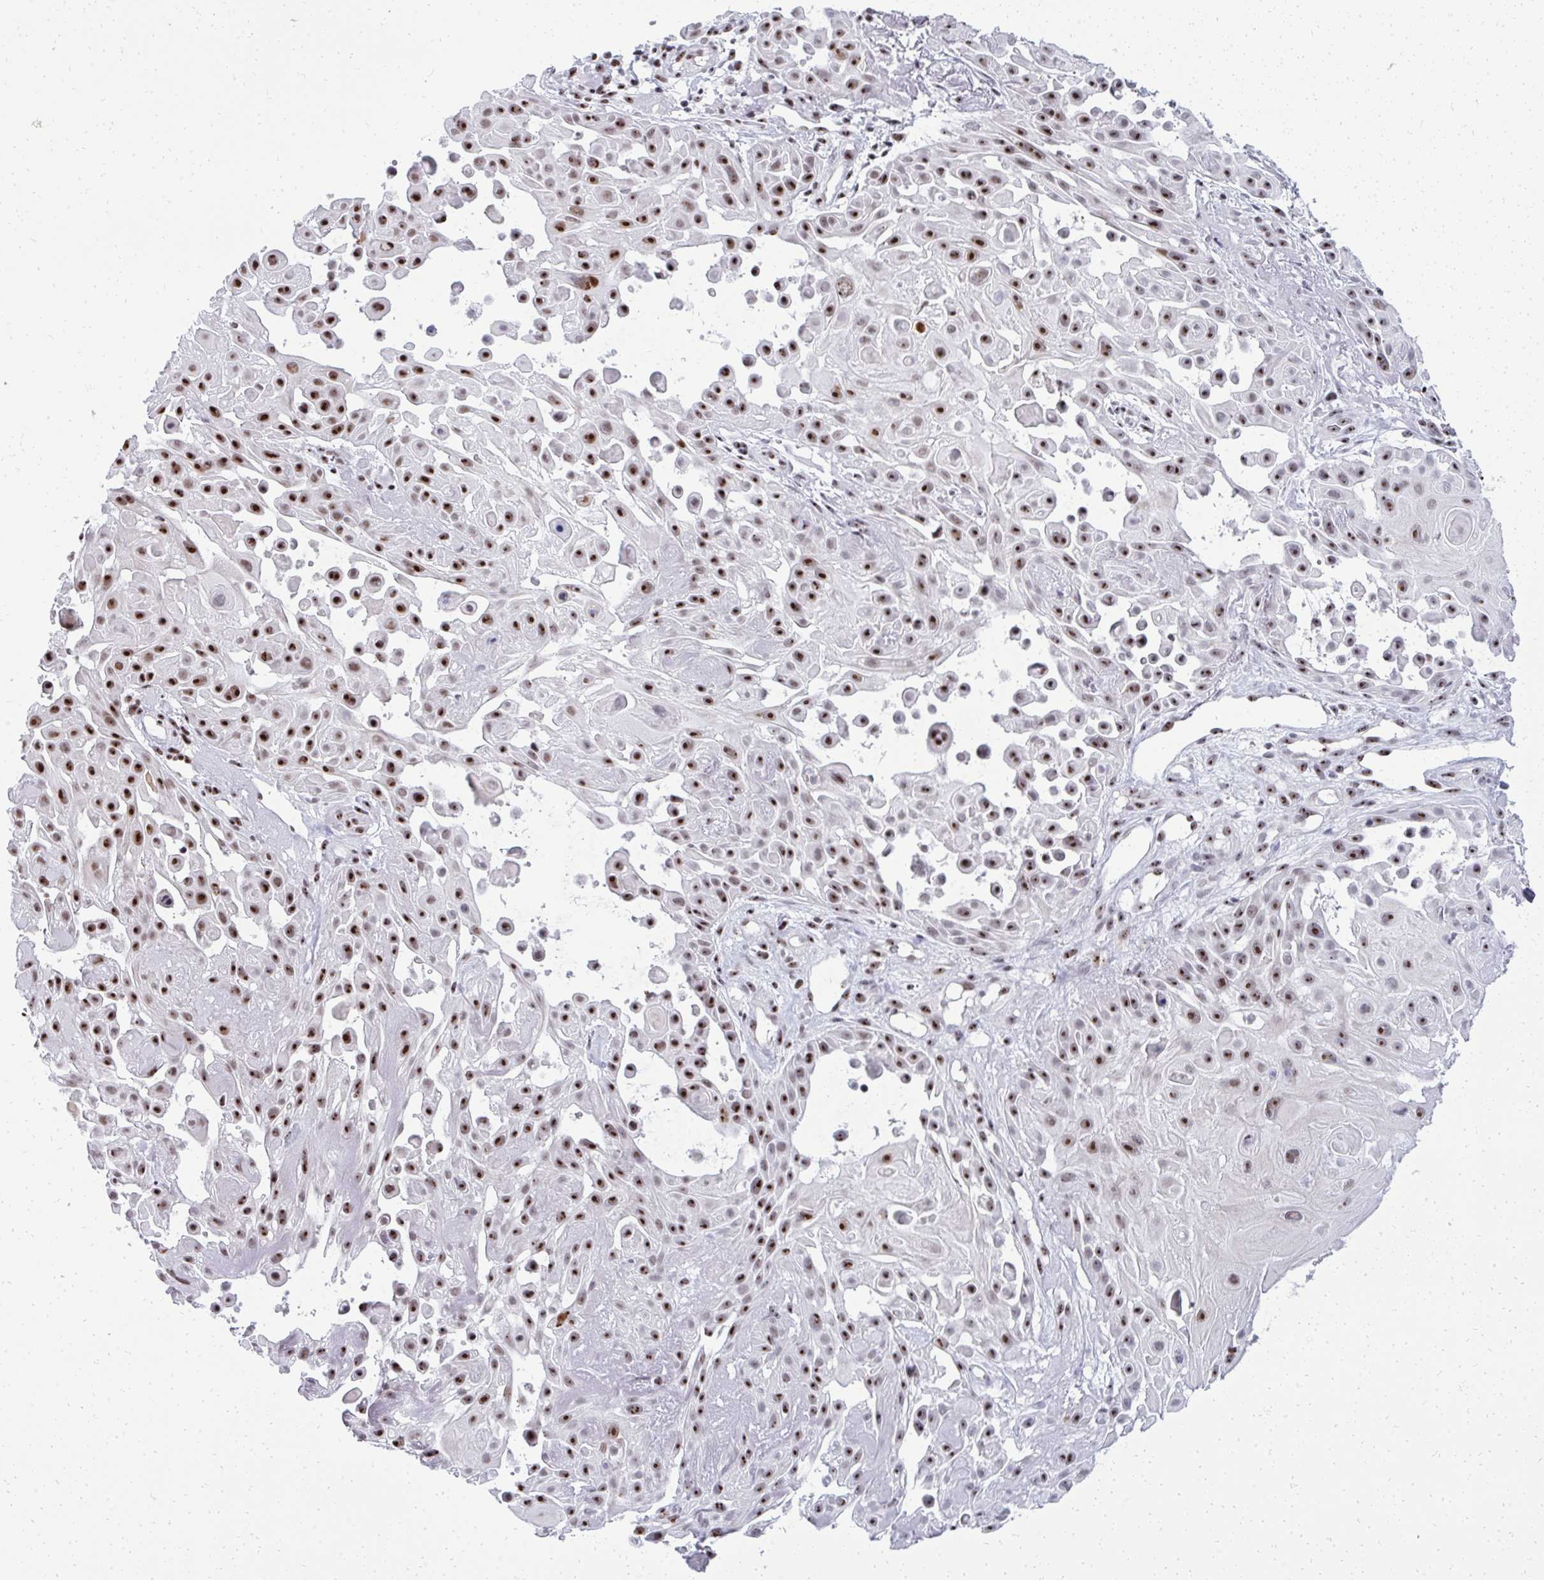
{"staining": {"intensity": "strong", "quantity": ">75%", "location": "nuclear"}, "tissue": "skin cancer", "cell_type": "Tumor cells", "image_type": "cancer", "snomed": [{"axis": "morphology", "description": "Squamous cell carcinoma, NOS"}, {"axis": "topography", "description": "Skin"}], "caption": "Tumor cells reveal strong nuclear staining in approximately >75% of cells in skin cancer (squamous cell carcinoma).", "gene": "SIRT7", "patient": {"sex": "male", "age": 91}}